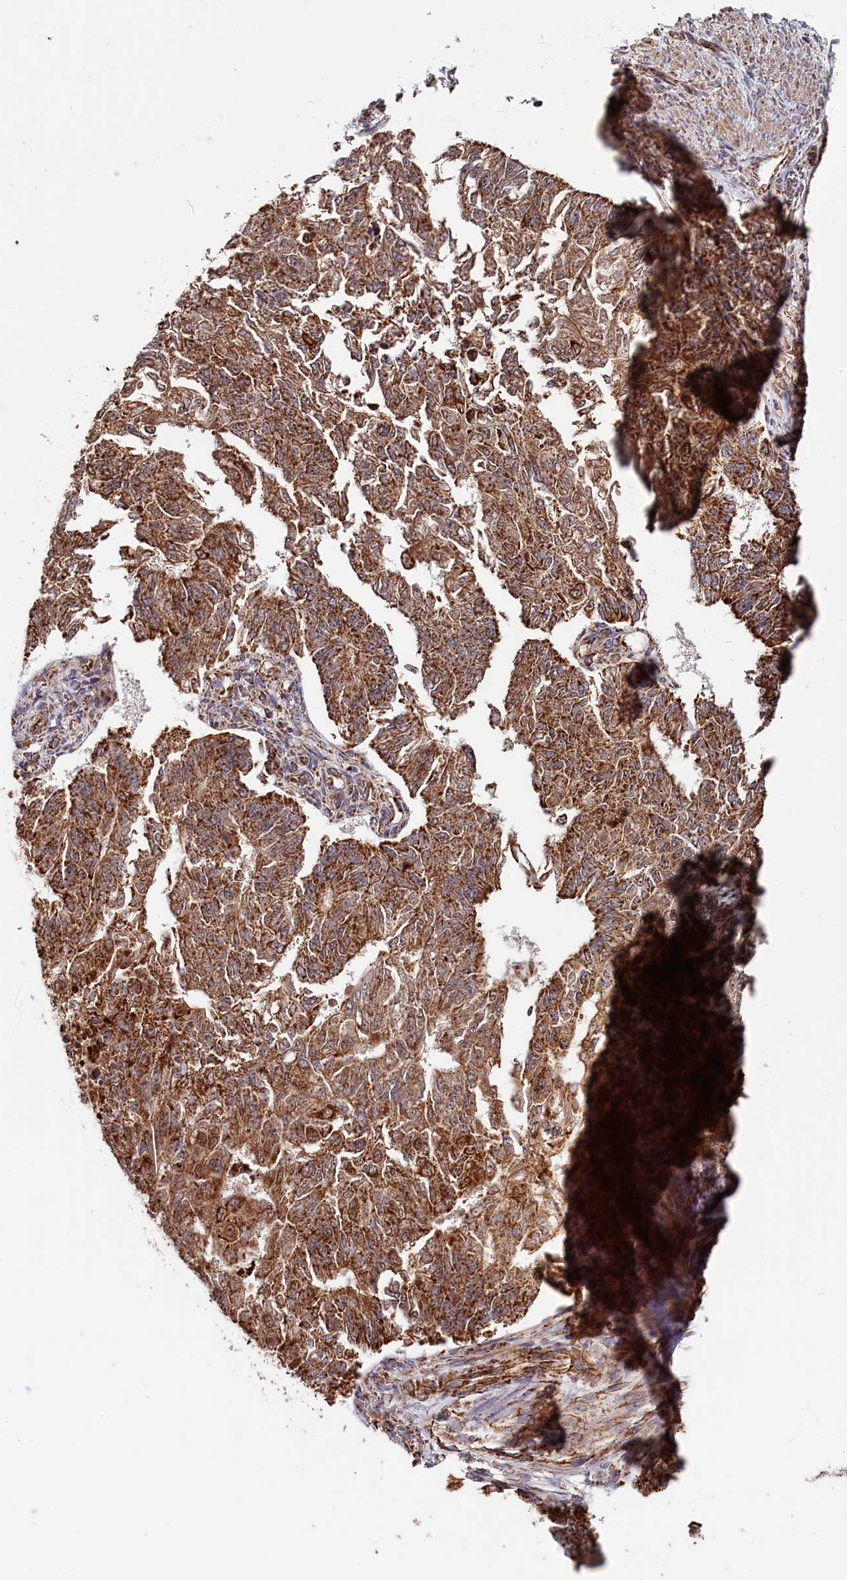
{"staining": {"intensity": "moderate", "quantity": ">75%", "location": "cytoplasmic/membranous"}, "tissue": "endometrial cancer", "cell_type": "Tumor cells", "image_type": "cancer", "snomed": [{"axis": "morphology", "description": "Adenocarcinoma, NOS"}, {"axis": "topography", "description": "Endometrium"}], "caption": "A brown stain labels moderate cytoplasmic/membranous staining of a protein in human endometrial cancer (adenocarcinoma) tumor cells.", "gene": "MACROD1", "patient": {"sex": "female", "age": 32}}